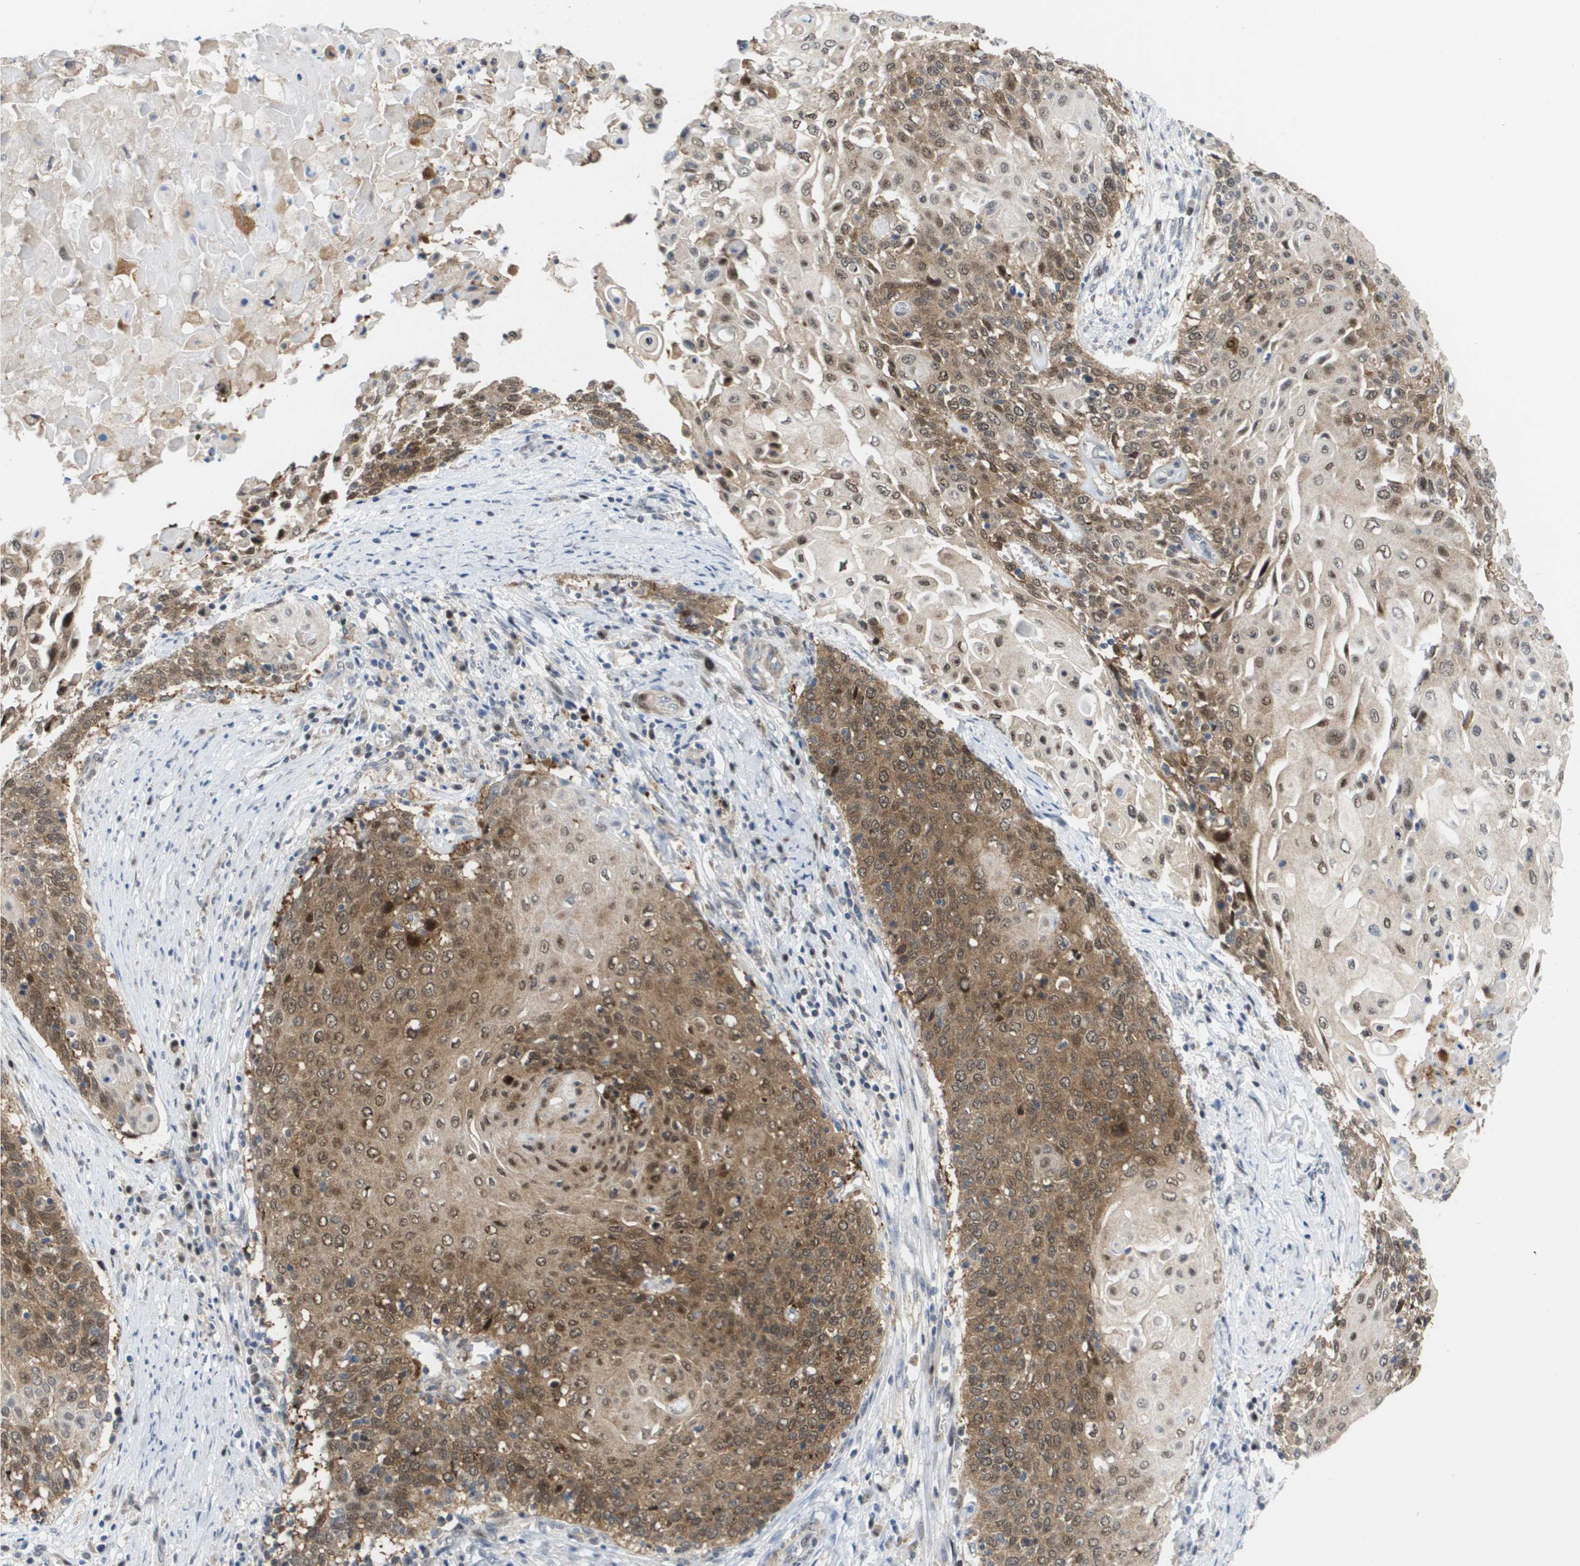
{"staining": {"intensity": "moderate", "quantity": ">75%", "location": "cytoplasmic/membranous"}, "tissue": "cervical cancer", "cell_type": "Tumor cells", "image_type": "cancer", "snomed": [{"axis": "morphology", "description": "Squamous cell carcinoma, NOS"}, {"axis": "topography", "description": "Cervix"}], "caption": "Protein analysis of cervical cancer (squamous cell carcinoma) tissue displays moderate cytoplasmic/membranous positivity in about >75% of tumor cells. Nuclei are stained in blue.", "gene": "FKBP4", "patient": {"sex": "female", "age": 39}}